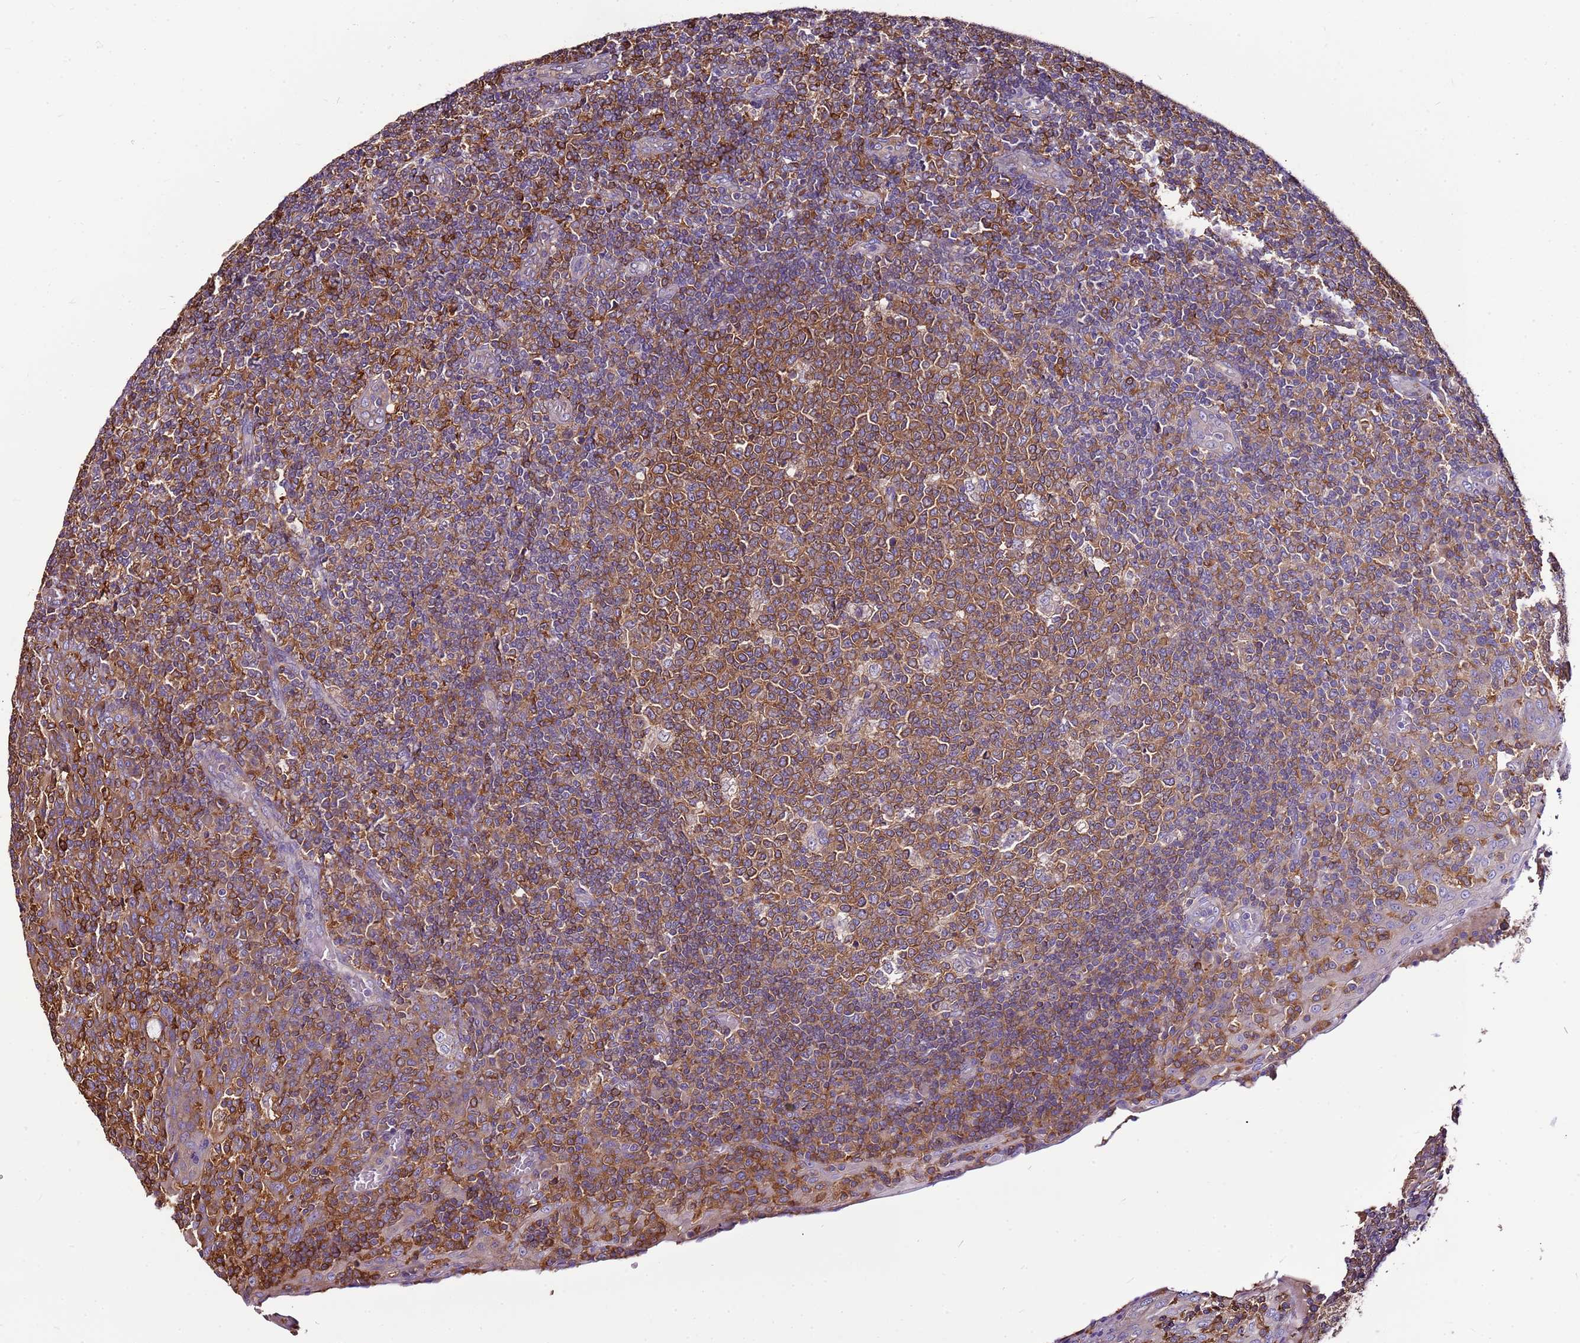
{"staining": {"intensity": "moderate", "quantity": ">75%", "location": "cytoplasmic/membranous"}, "tissue": "tonsil", "cell_type": "Germinal center cells", "image_type": "normal", "snomed": [{"axis": "morphology", "description": "Normal tissue, NOS"}, {"axis": "topography", "description": "Tonsil"}], "caption": "Moderate cytoplasmic/membranous protein expression is present in approximately >75% of germinal center cells in tonsil.", "gene": "ATXN2L", "patient": {"sex": "female", "age": 19}}